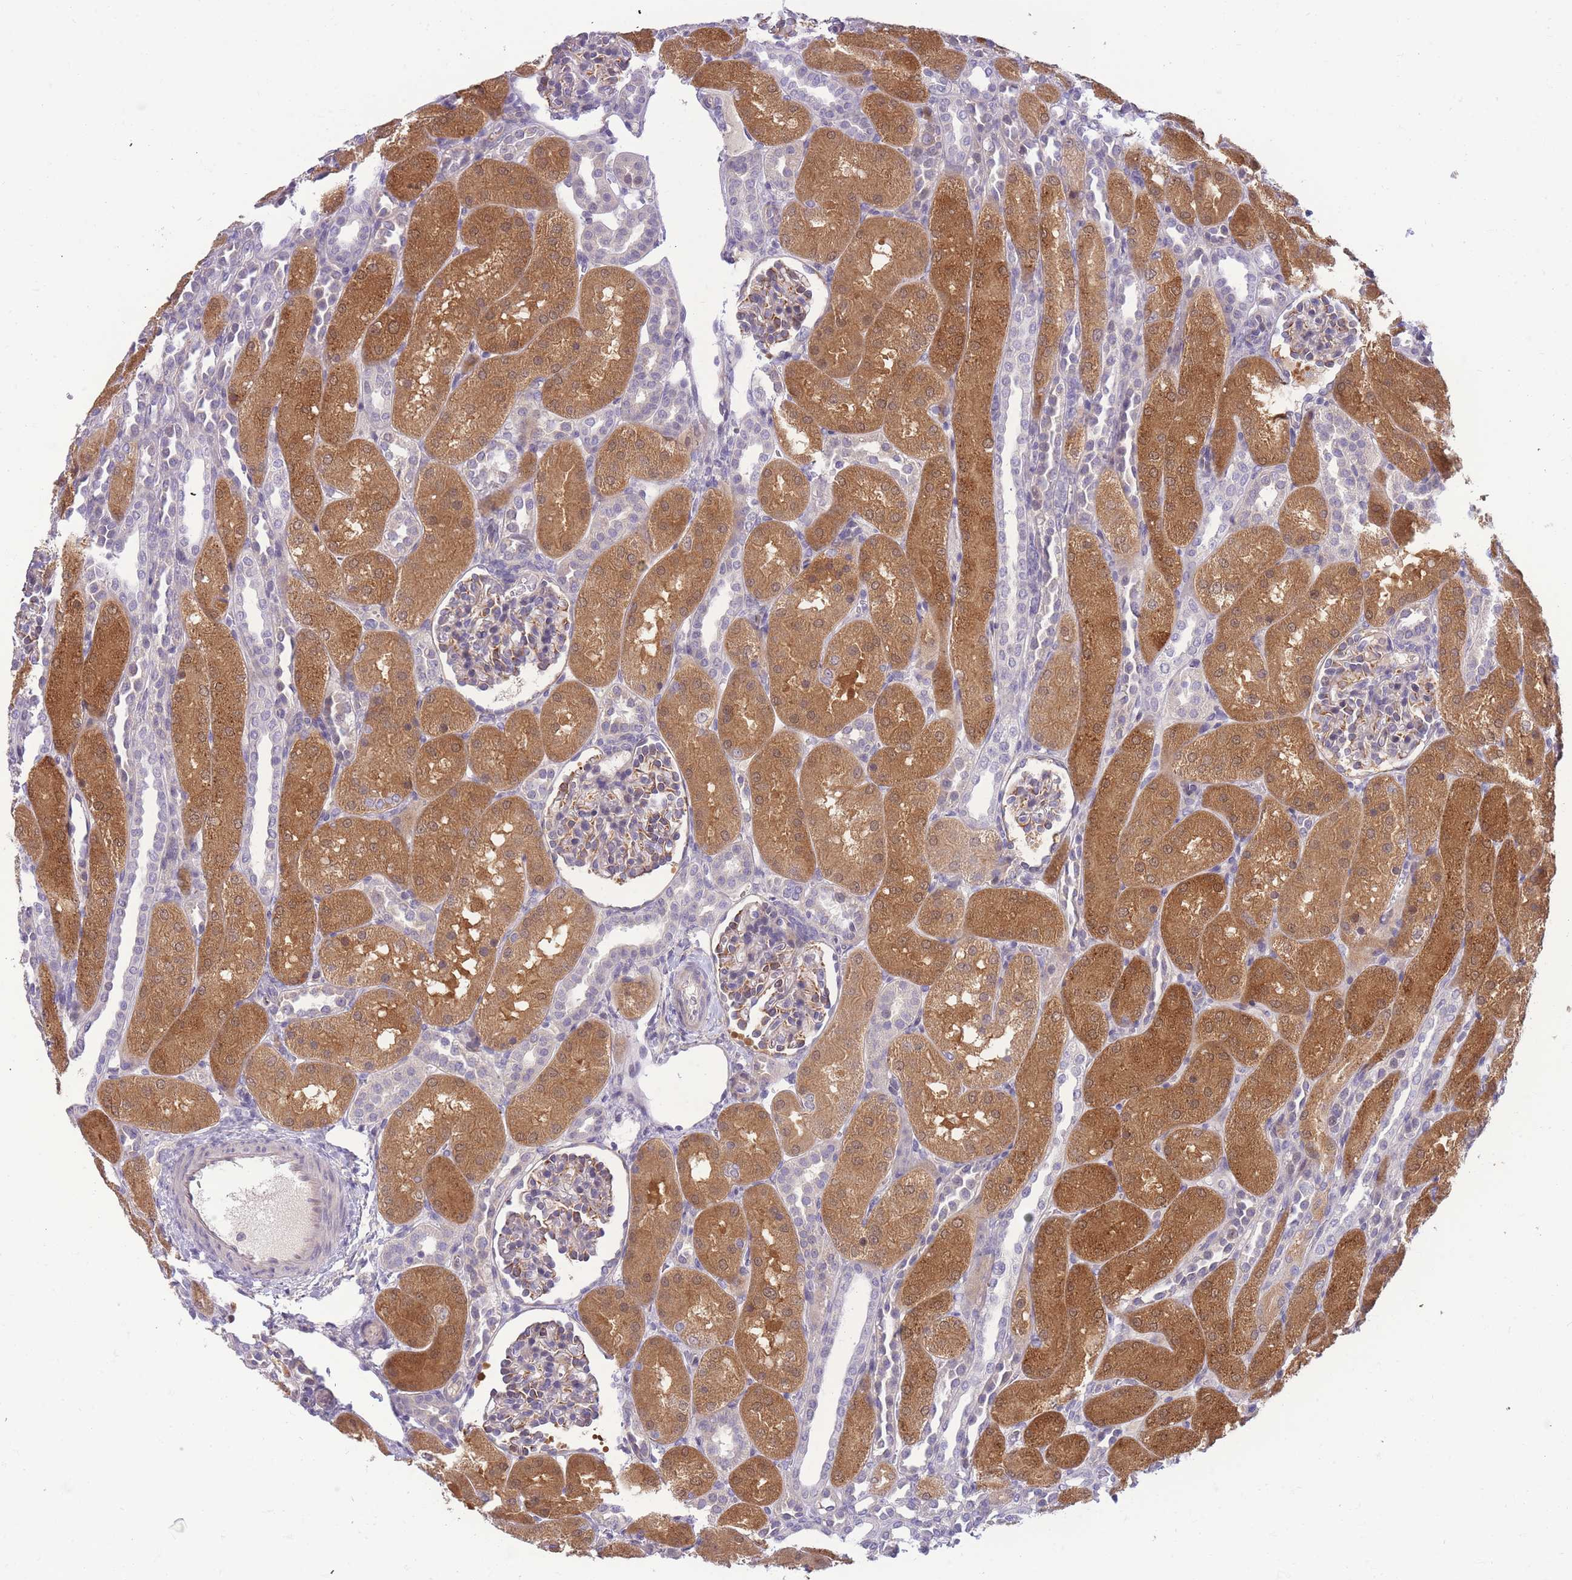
{"staining": {"intensity": "moderate", "quantity": "<25%", "location": "cytoplasmic/membranous"}, "tissue": "kidney", "cell_type": "Cells in glomeruli", "image_type": "normal", "snomed": [{"axis": "morphology", "description": "Normal tissue, NOS"}, {"axis": "topography", "description": "Kidney"}], "caption": "IHC photomicrograph of unremarkable human kidney stained for a protein (brown), which shows low levels of moderate cytoplasmic/membranous positivity in about <25% of cells in glomeruli.", "gene": "PRR23A", "patient": {"sex": "male", "age": 1}}